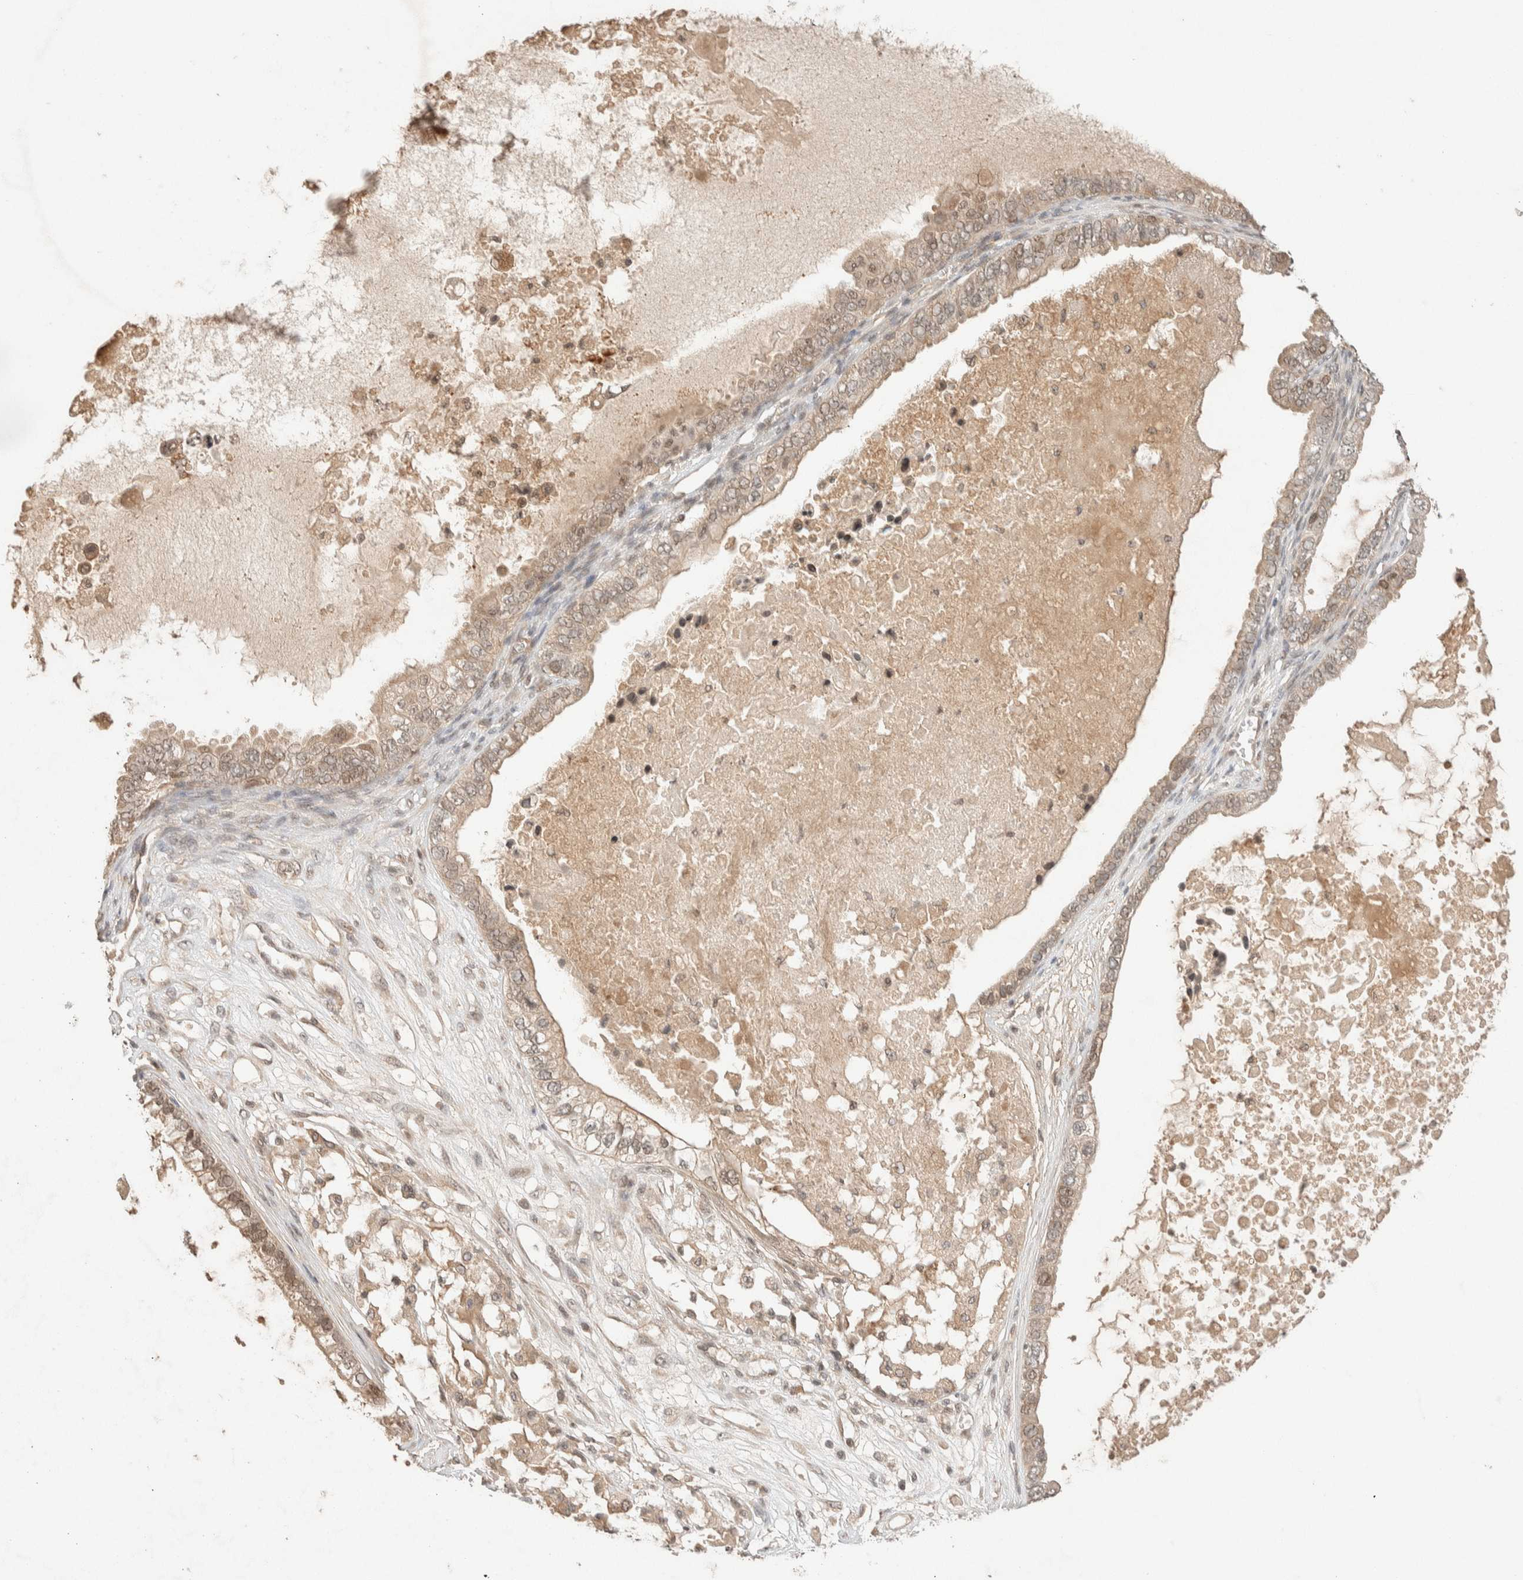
{"staining": {"intensity": "moderate", "quantity": ">75%", "location": "cytoplasmic/membranous,nuclear"}, "tissue": "ovarian cancer", "cell_type": "Tumor cells", "image_type": "cancer", "snomed": [{"axis": "morphology", "description": "Cystadenocarcinoma, mucinous, NOS"}, {"axis": "topography", "description": "Ovary"}], "caption": "Immunohistochemical staining of human ovarian mucinous cystadenocarcinoma shows moderate cytoplasmic/membranous and nuclear protein positivity in about >75% of tumor cells. (DAB (3,3'-diaminobenzidine) = brown stain, brightfield microscopy at high magnification).", "gene": "THRA", "patient": {"sex": "female", "age": 80}}